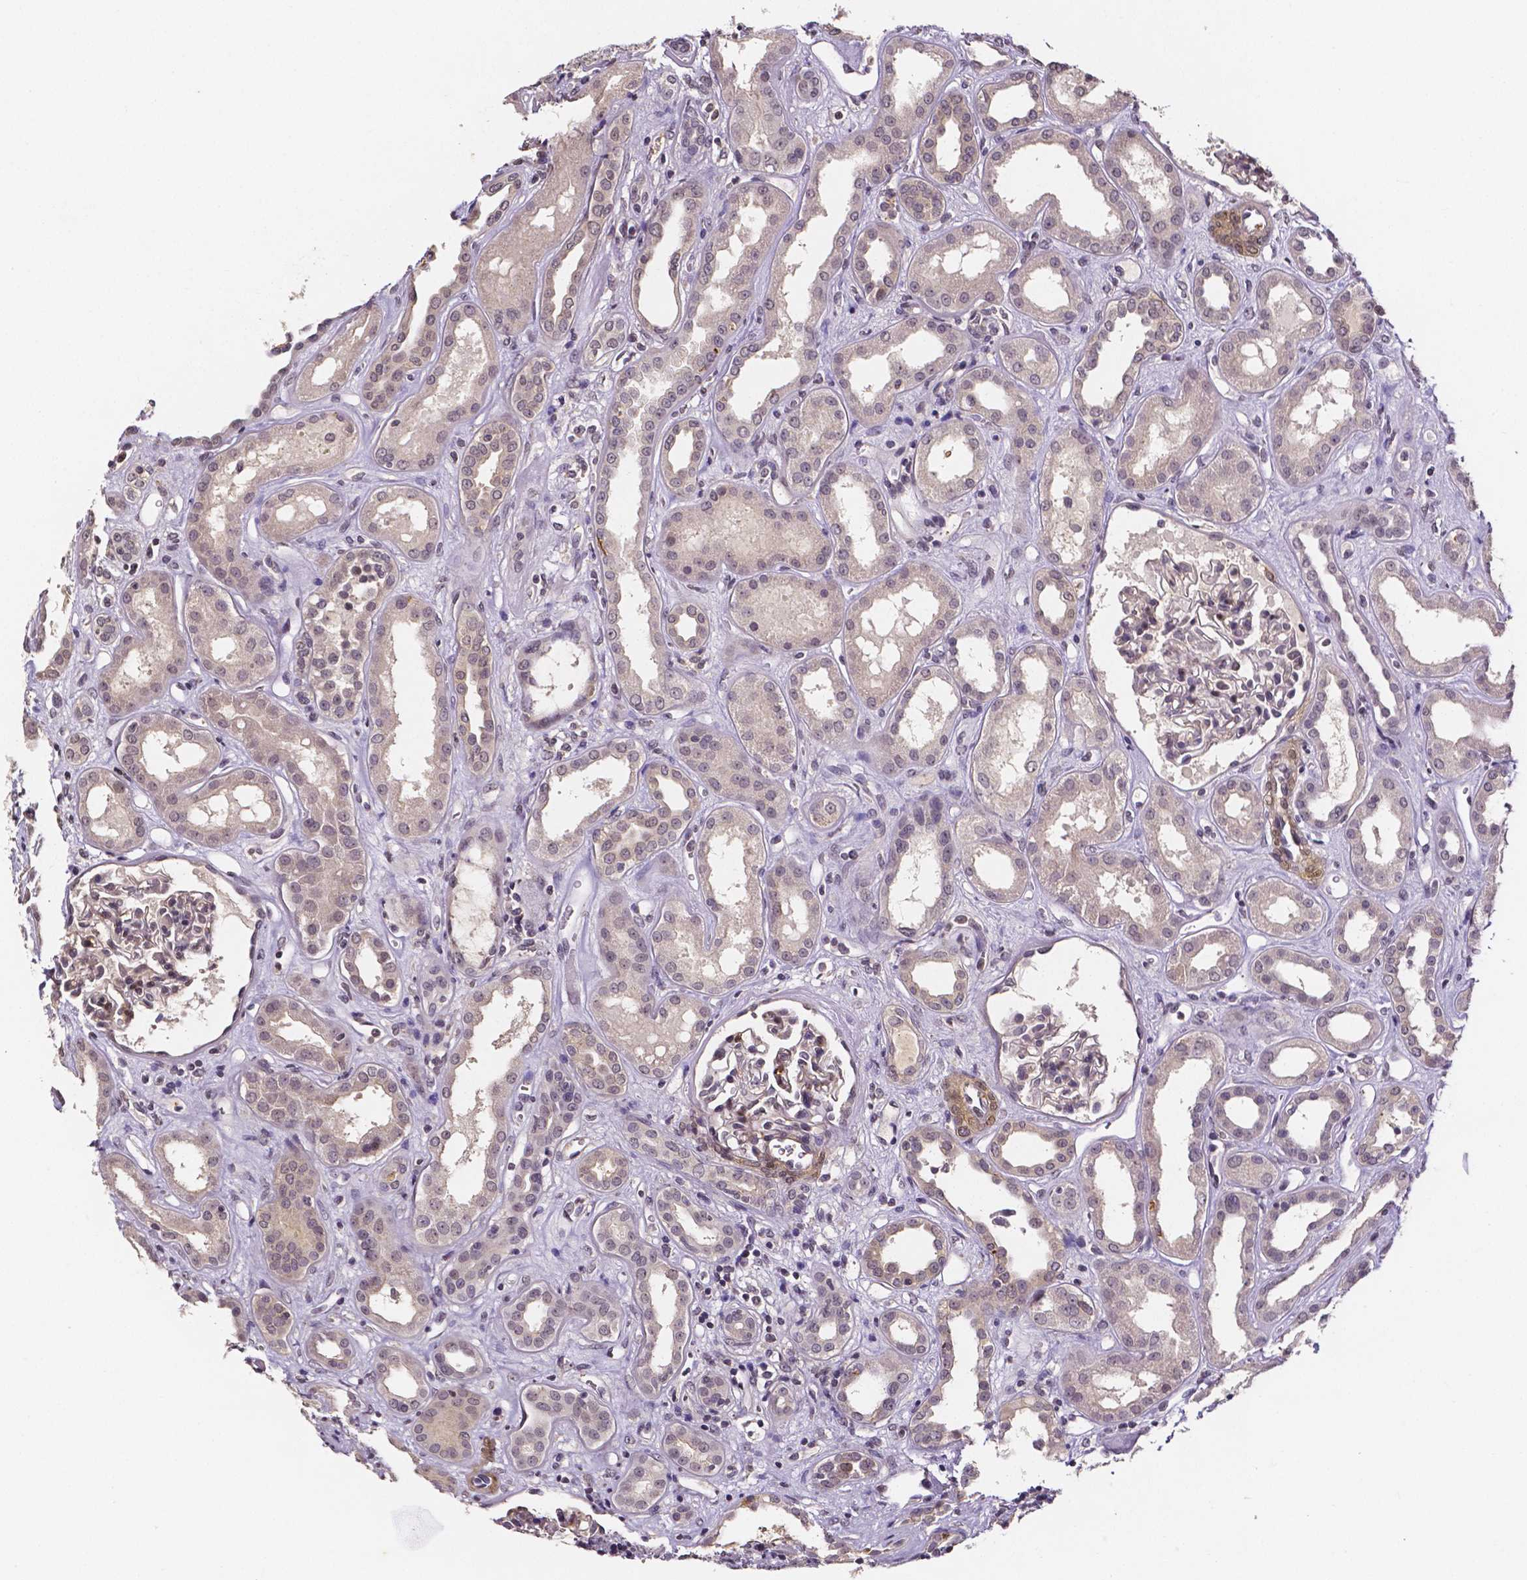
{"staining": {"intensity": "negative", "quantity": "none", "location": "none"}, "tissue": "kidney", "cell_type": "Cells in glomeruli", "image_type": "normal", "snomed": [{"axis": "morphology", "description": "Normal tissue, NOS"}, {"axis": "topography", "description": "Kidney"}], "caption": "The micrograph demonstrates no significant expression in cells in glomeruli of kidney. (DAB (3,3'-diaminobenzidine) immunohistochemistry with hematoxylin counter stain).", "gene": "NRGN", "patient": {"sex": "male", "age": 59}}